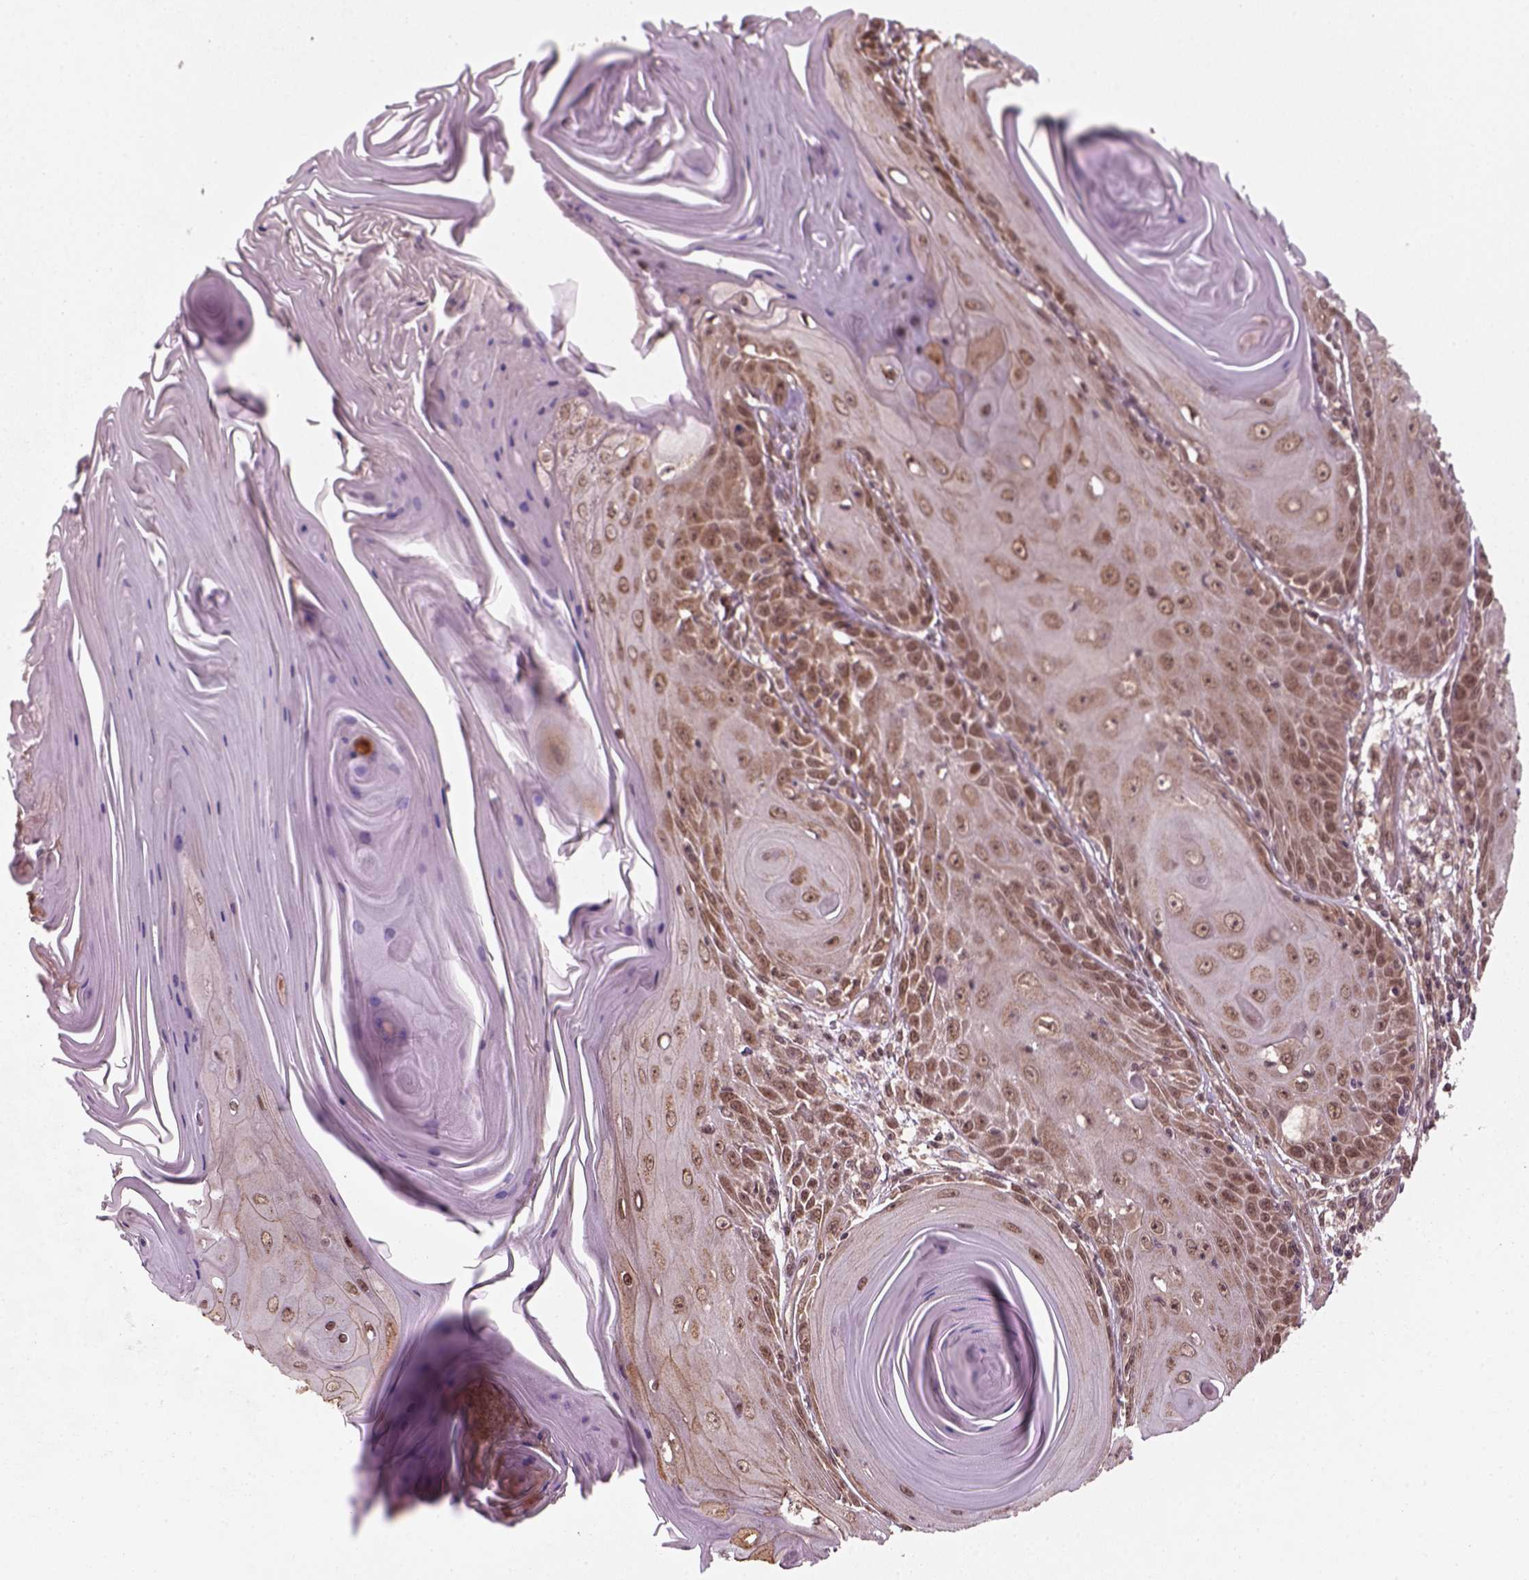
{"staining": {"intensity": "moderate", "quantity": ">75%", "location": "cytoplasmic/membranous"}, "tissue": "skin cancer", "cell_type": "Tumor cells", "image_type": "cancer", "snomed": [{"axis": "morphology", "description": "Squamous cell carcinoma, NOS"}, {"axis": "topography", "description": "Skin"}, {"axis": "topography", "description": "Vulva"}], "caption": "Immunohistochemistry (DAB) staining of human skin cancer (squamous cell carcinoma) reveals moderate cytoplasmic/membranous protein staining in approximately >75% of tumor cells.", "gene": "NUDT9", "patient": {"sex": "female", "age": 85}}